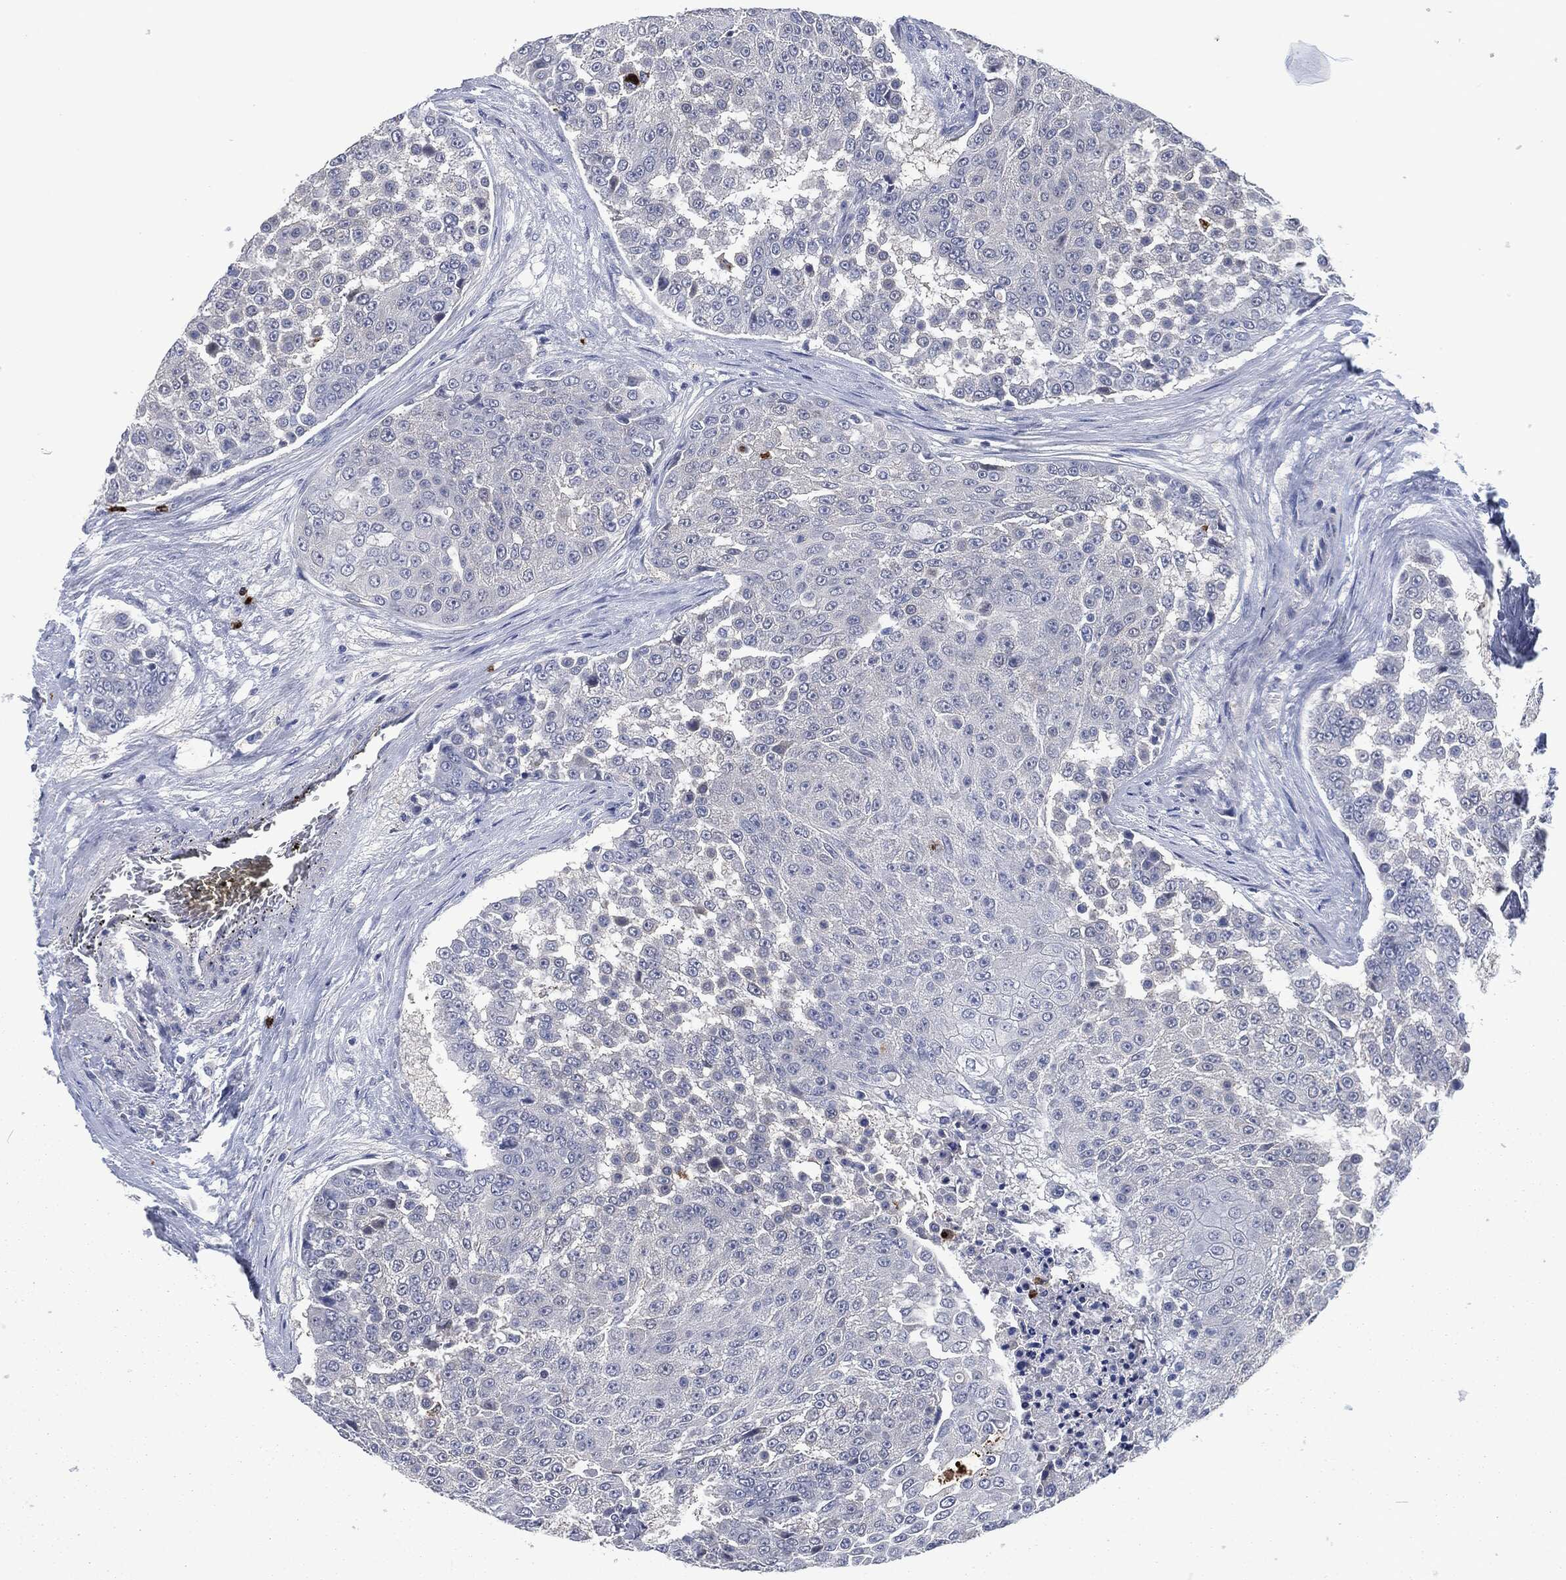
{"staining": {"intensity": "negative", "quantity": "none", "location": "none"}, "tissue": "urothelial cancer", "cell_type": "Tumor cells", "image_type": "cancer", "snomed": [{"axis": "morphology", "description": "Urothelial carcinoma, High grade"}, {"axis": "topography", "description": "Urinary bladder"}], "caption": "IHC of high-grade urothelial carcinoma shows no staining in tumor cells. Nuclei are stained in blue.", "gene": "MPO", "patient": {"sex": "female", "age": 63}}